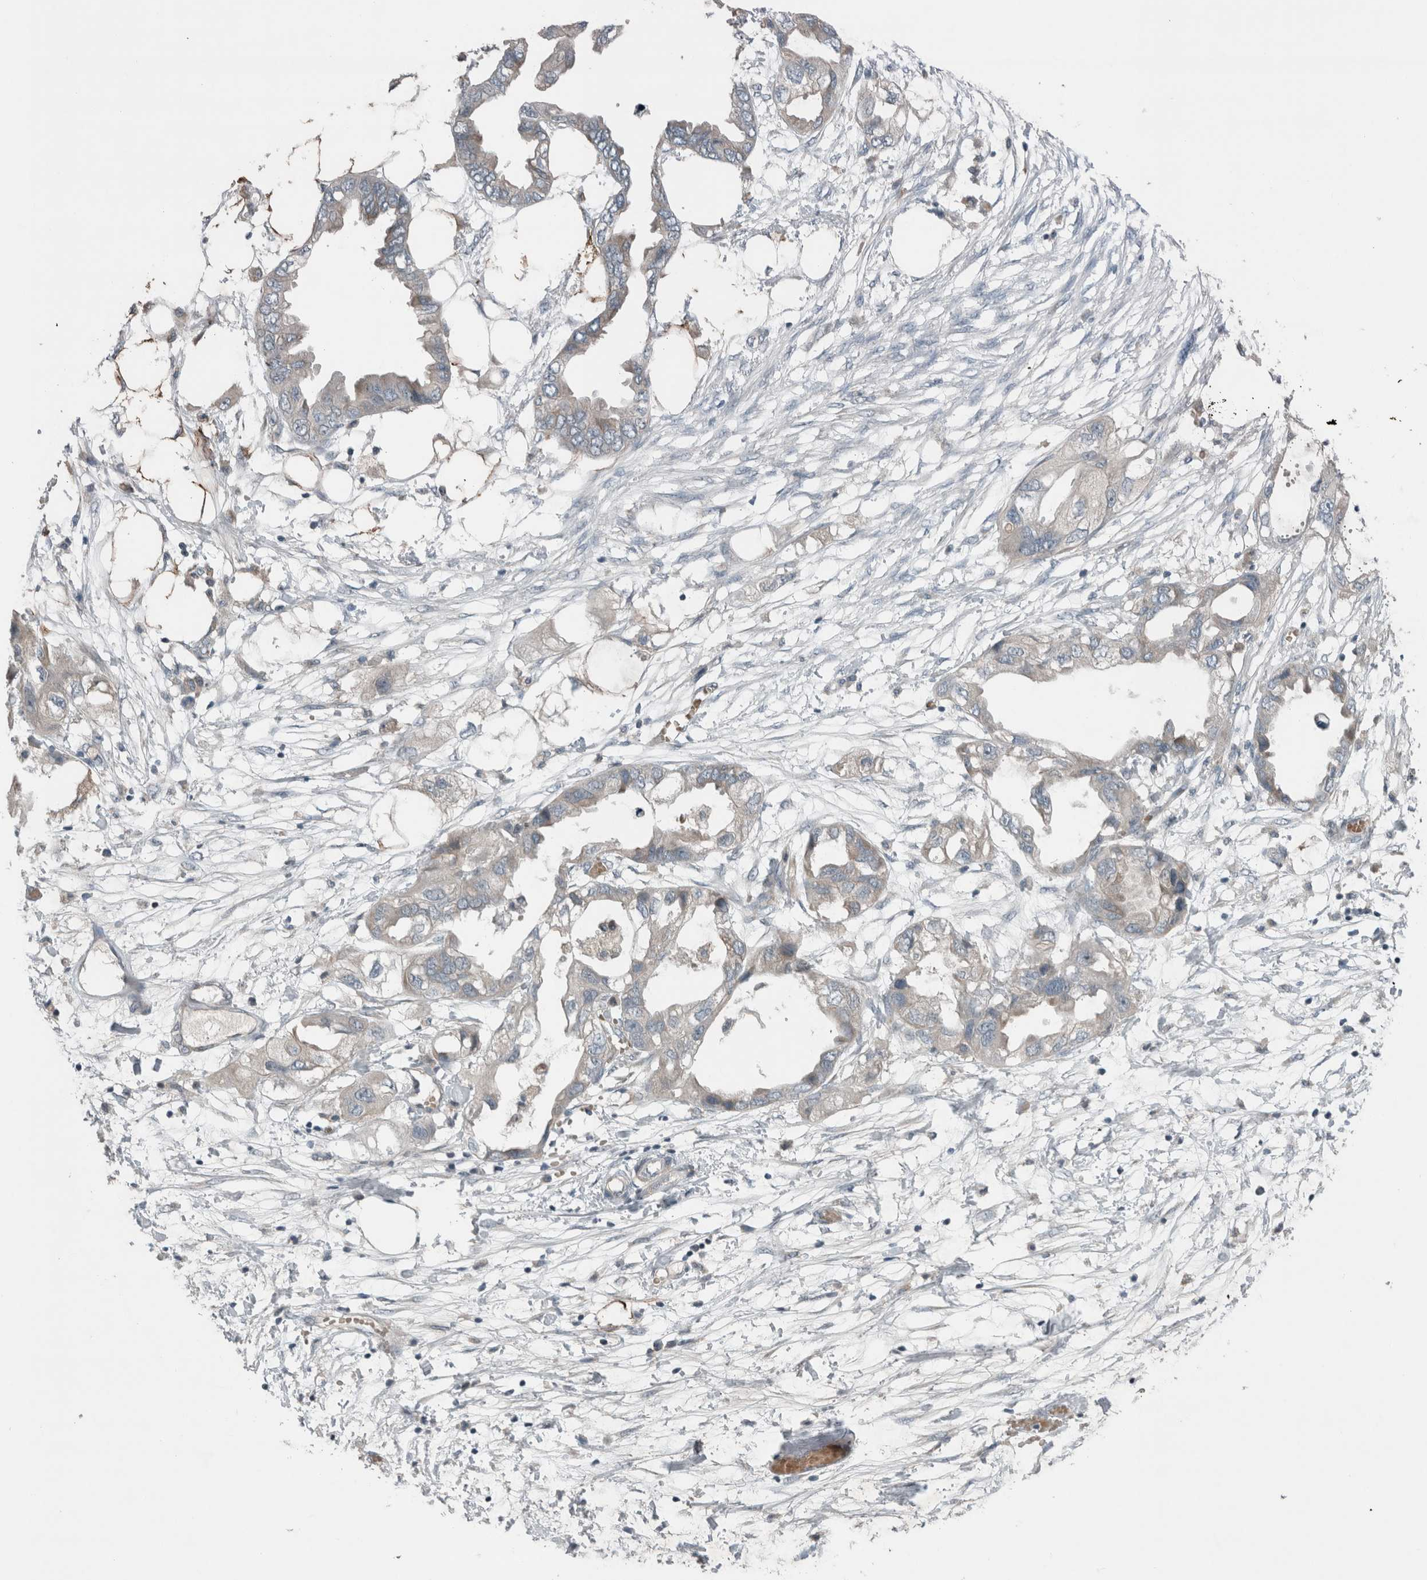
{"staining": {"intensity": "weak", "quantity": "25%-75%", "location": "cytoplasmic/membranous"}, "tissue": "endometrial cancer", "cell_type": "Tumor cells", "image_type": "cancer", "snomed": [{"axis": "morphology", "description": "Adenocarcinoma, NOS"}, {"axis": "morphology", "description": "Adenocarcinoma, metastatic, NOS"}, {"axis": "topography", "description": "Adipose tissue"}, {"axis": "topography", "description": "Endometrium"}], "caption": "A brown stain shows weak cytoplasmic/membranous positivity of a protein in endometrial adenocarcinoma tumor cells. (DAB = brown stain, brightfield microscopy at high magnification).", "gene": "JADE2", "patient": {"sex": "female", "age": 67}}